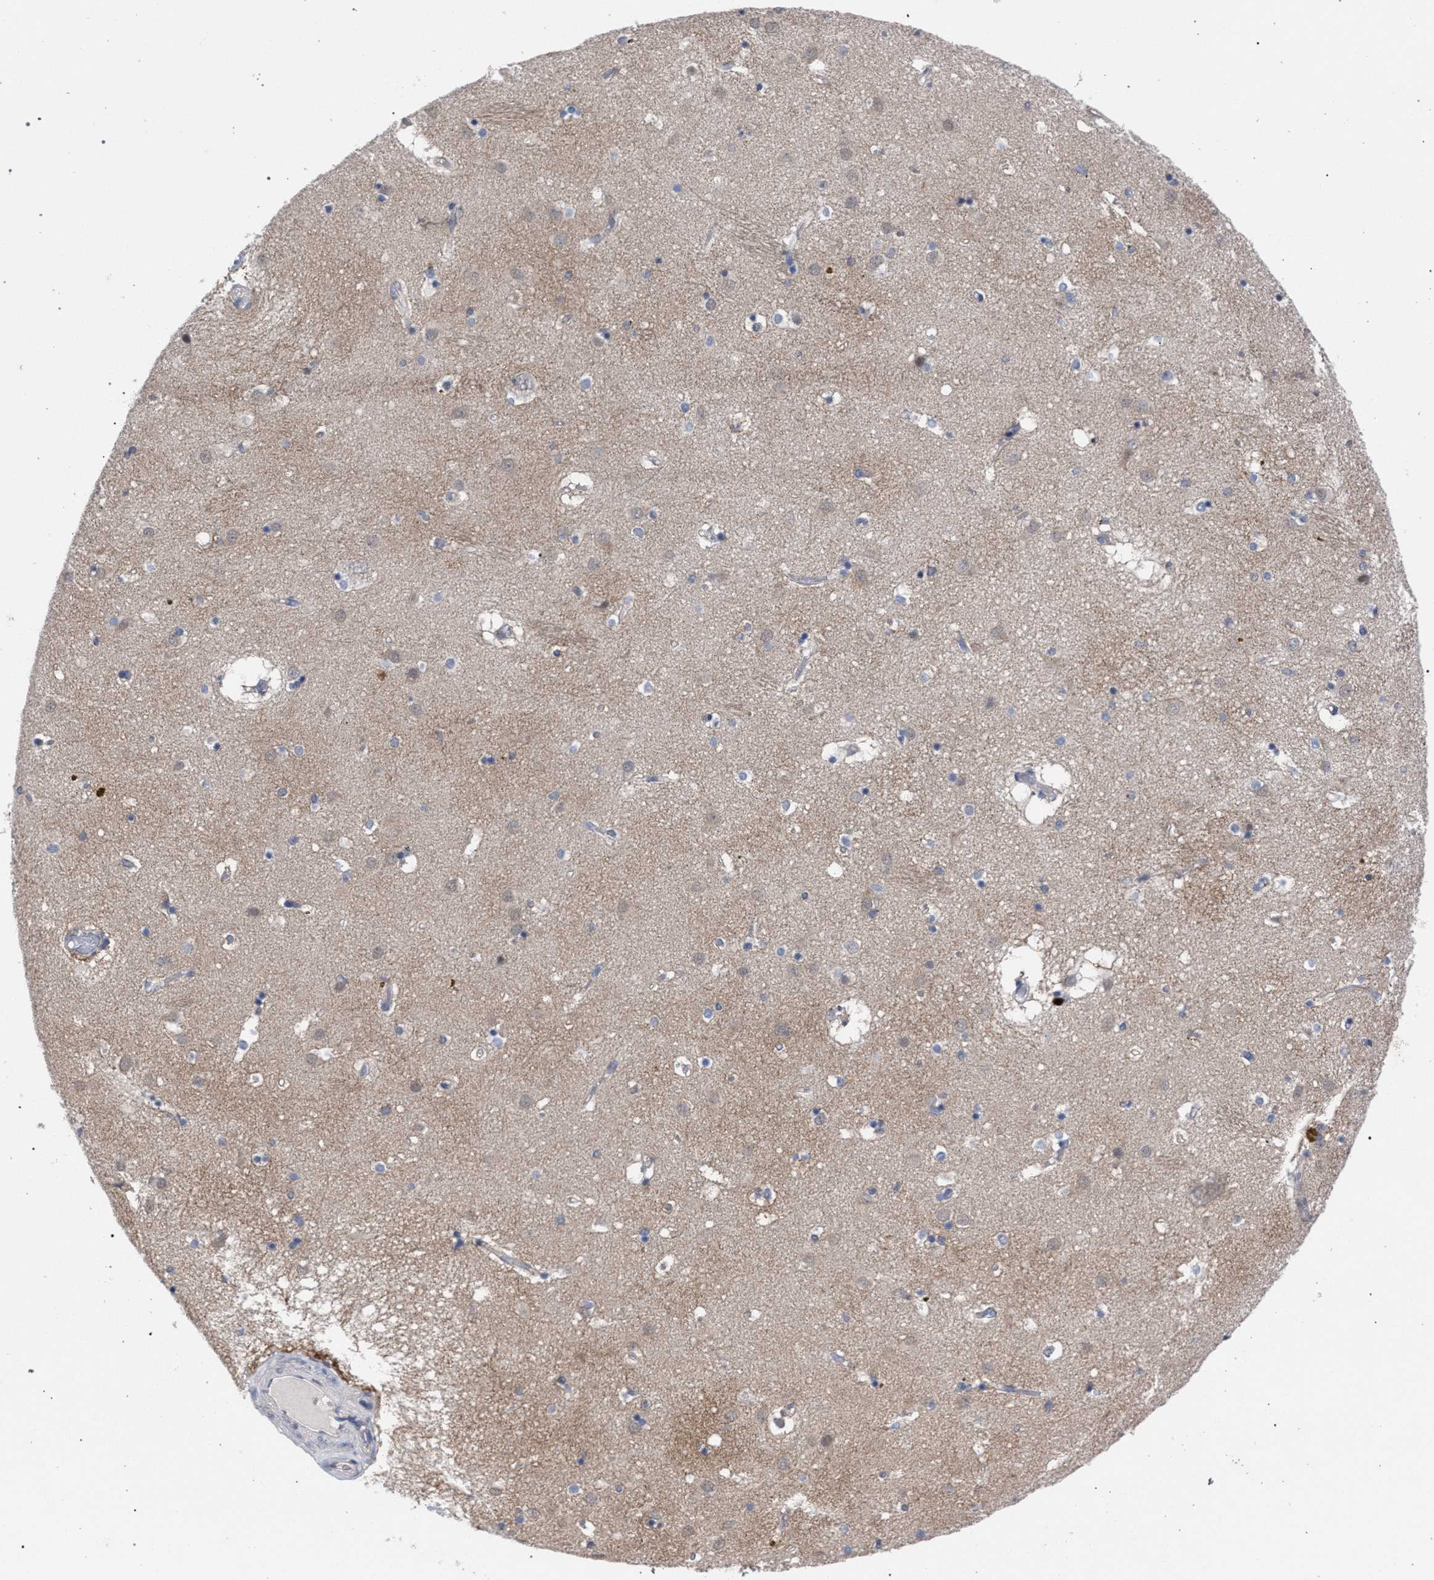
{"staining": {"intensity": "weak", "quantity": "<25%", "location": "cytoplasmic/membranous"}, "tissue": "caudate", "cell_type": "Glial cells", "image_type": "normal", "snomed": [{"axis": "morphology", "description": "Normal tissue, NOS"}, {"axis": "topography", "description": "Lateral ventricle wall"}], "caption": "Immunohistochemistry of unremarkable caudate demonstrates no staining in glial cells. Brightfield microscopy of immunohistochemistry stained with DAB (brown) and hematoxylin (blue), captured at high magnification.", "gene": "GOLGA2", "patient": {"sex": "male", "age": 70}}